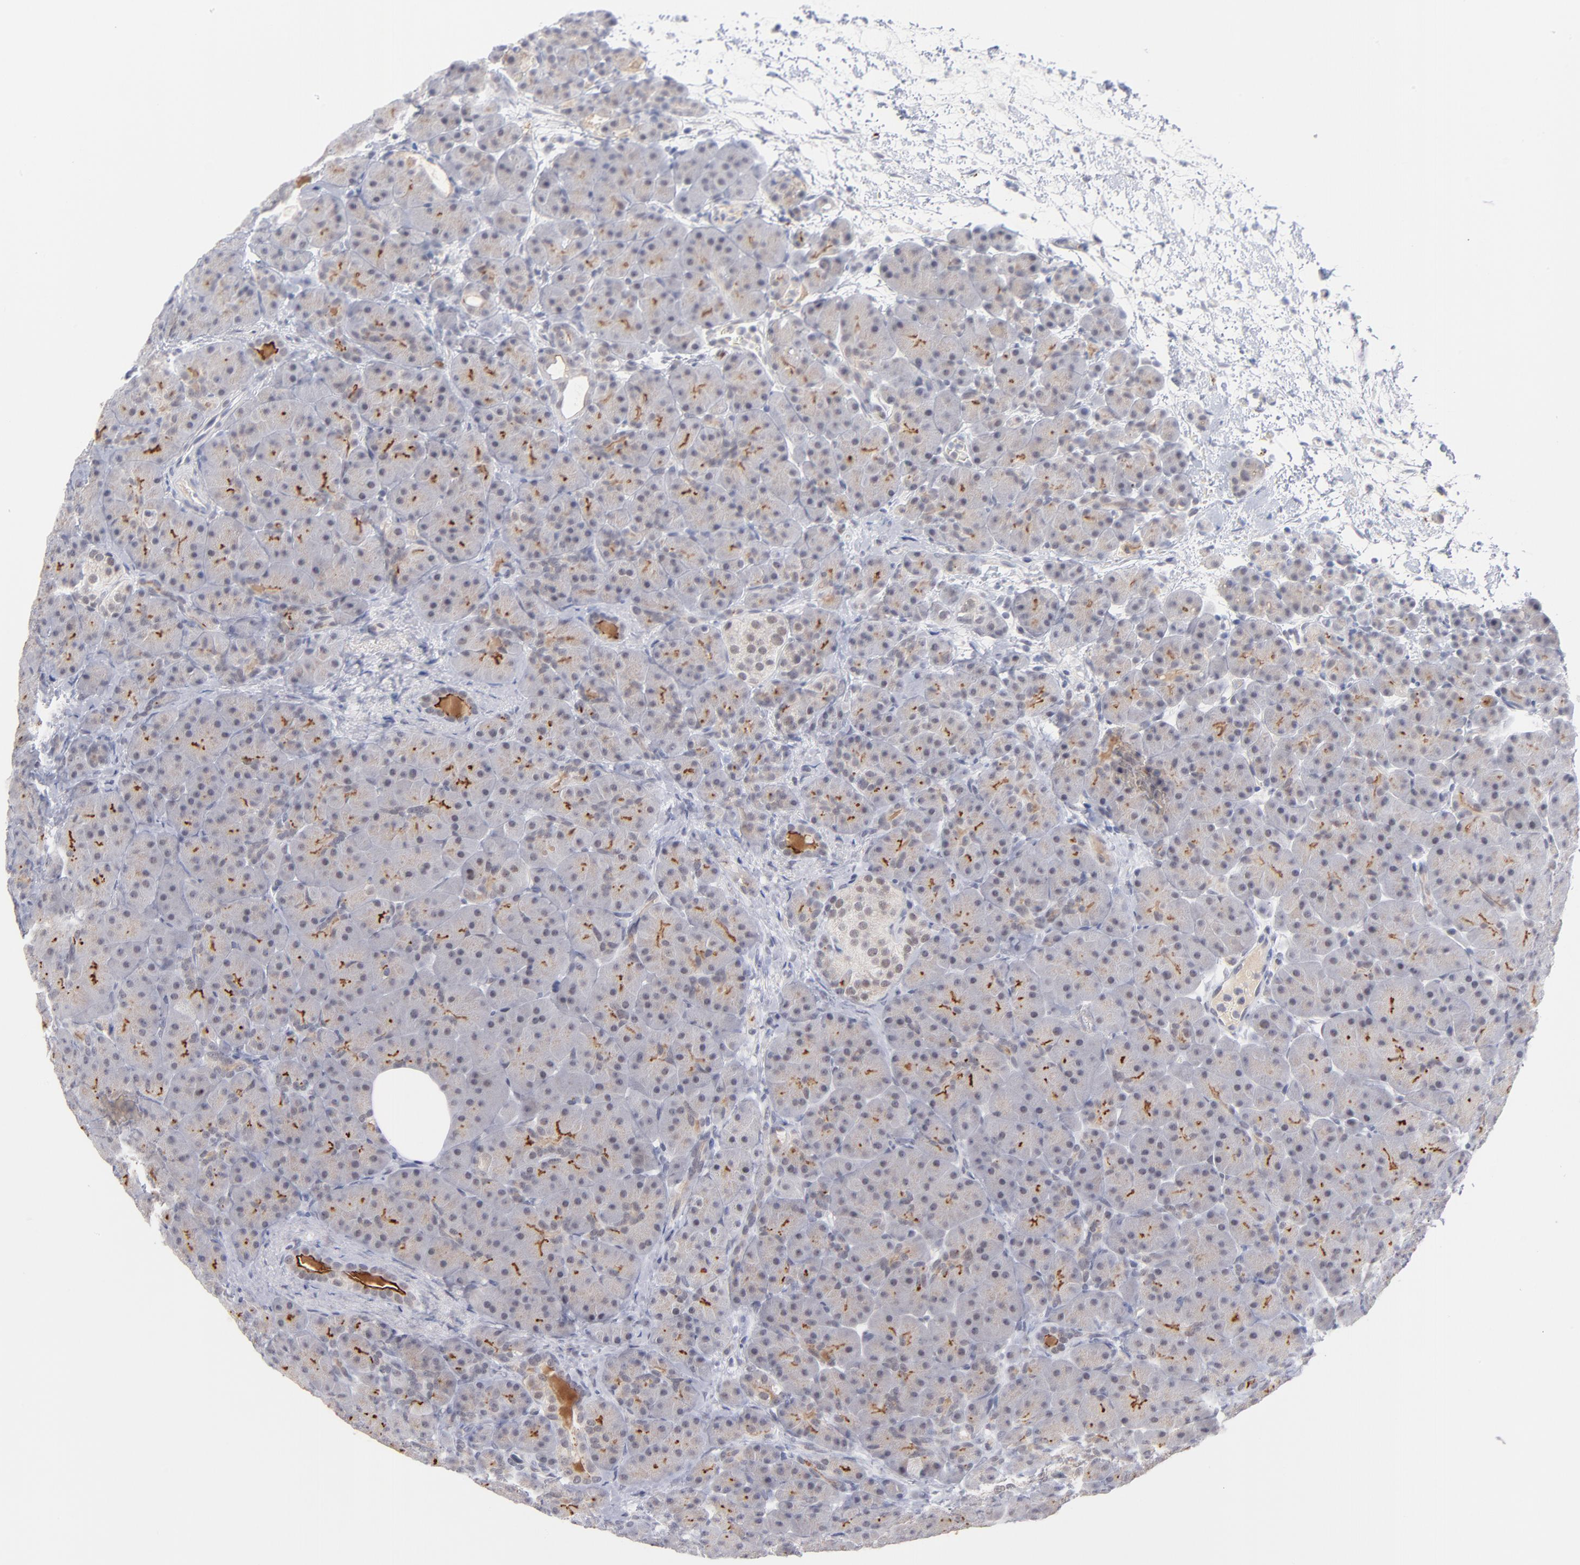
{"staining": {"intensity": "moderate", "quantity": "25%-75%", "location": "cytoplasmic/membranous"}, "tissue": "pancreas", "cell_type": "Exocrine glandular cells", "image_type": "normal", "snomed": [{"axis": "morphology", "description": "Normal tissue, NOS"}, {"axis": "topography", "description": "Pancreas"}], "caption": "An image of pancreas stained for a protein displays moderate cytoplasmic/membranous brown staining in exocrine glandular cells.", "gene": "WSB1", "patient": {"sex": "male", "age": 66}}